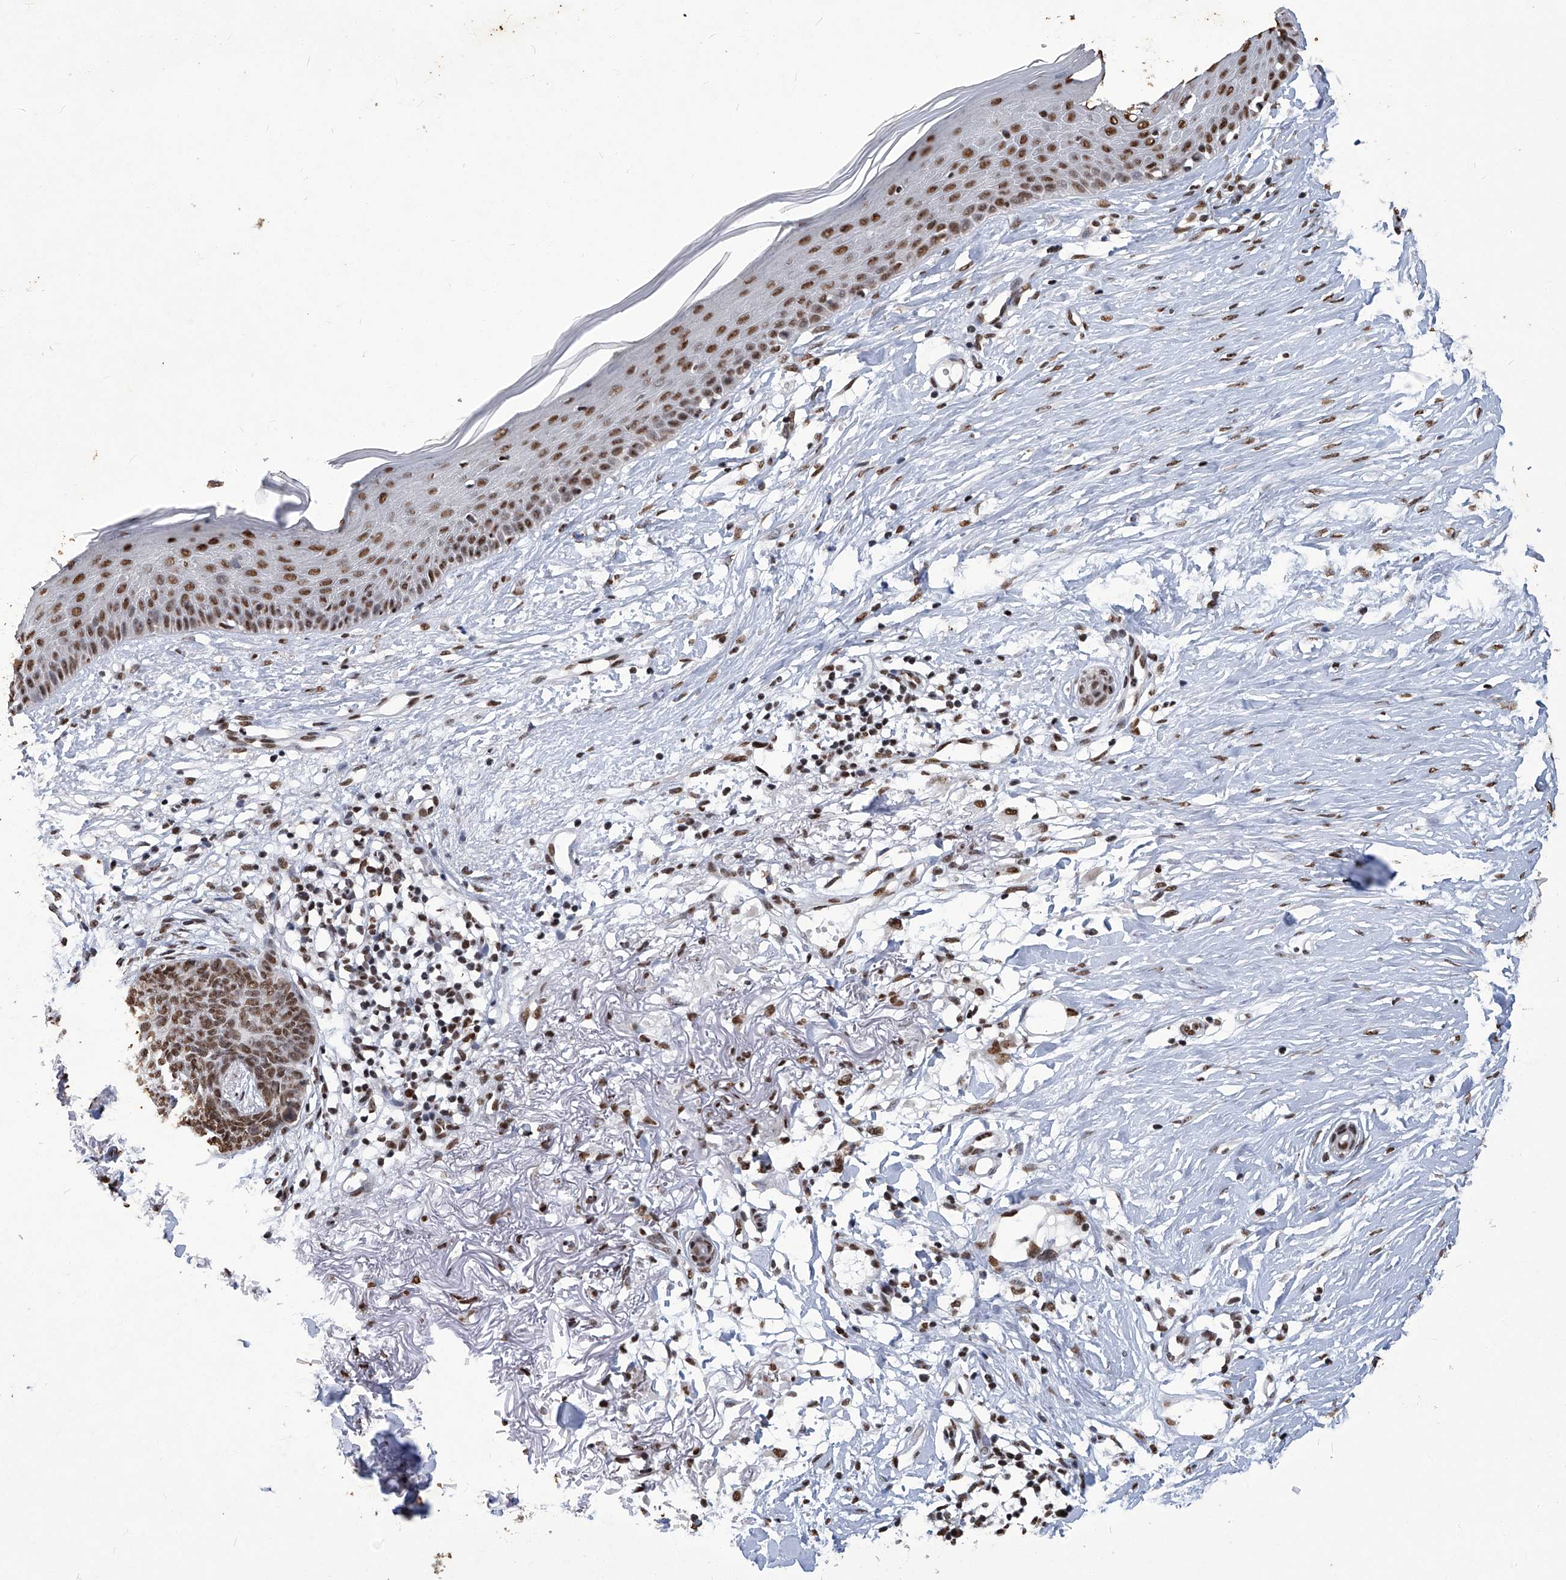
{"staining": {"intensity": "moderate", "quantity": ">75%", "location": "nuclear"}, "tissue": "skin cancer", "cell_type": "Tumor cells", "image_type": "cancer", "snomed": [{"axis": "morphology", "description": "Basal cell carcinoma"}, {"axis": "topography", "description": "Skin"}], "caption": "Protein staining of skin cancer (basal cell carcinoma) tissue demonstrates moderate nuclear expression in approximately >75% of tumor cells.", "gene": "HBP1", "patient": {"sex": "female", "age": 70}}